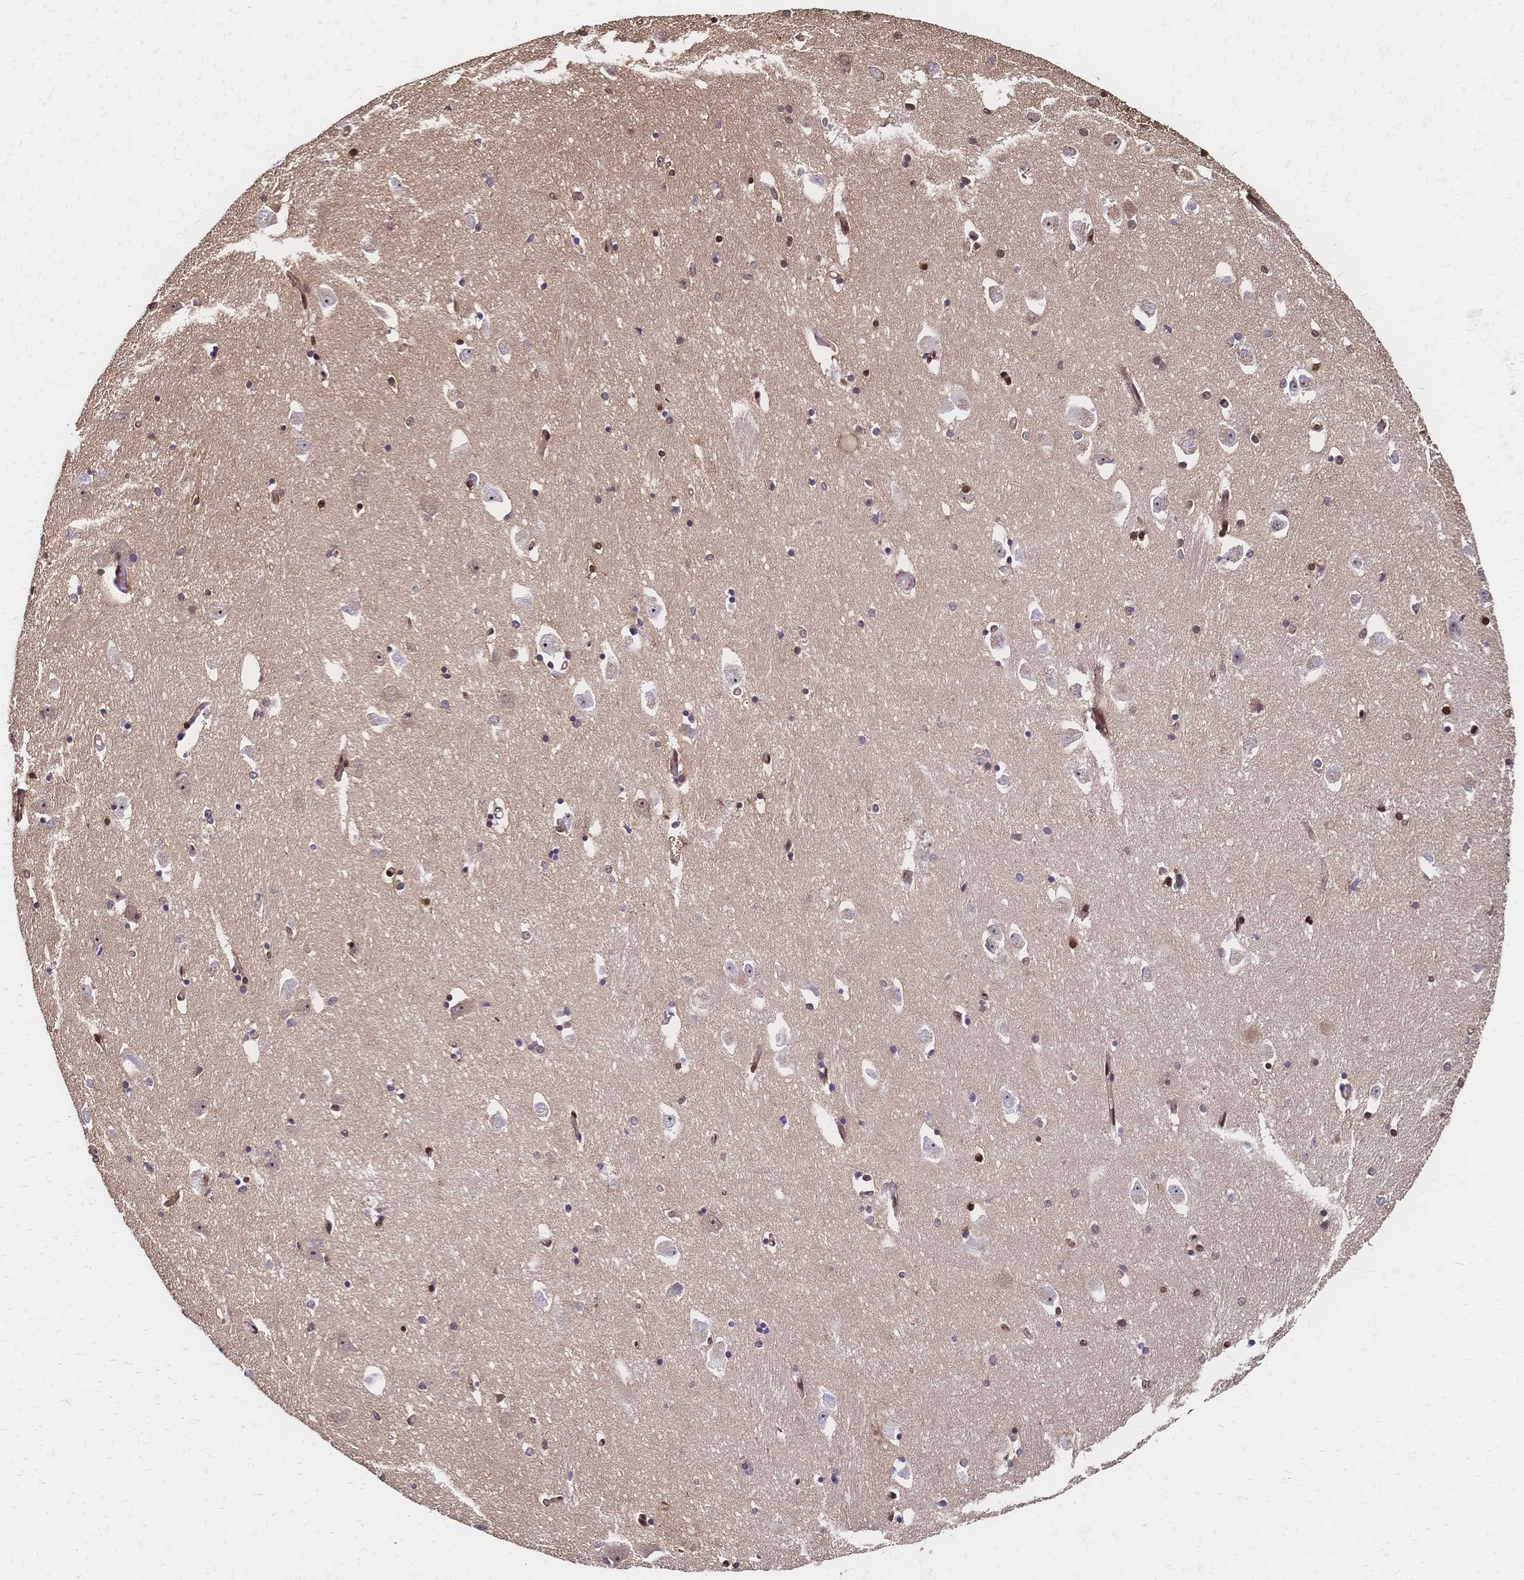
{"staining": {"intensity": "moderate", "quantity": "<25%", "location": "nuclear"}, "tissue": "caudate", "cell_type": "Glial cells", "image_type": "normal", "snomed": [{"axis": "morphology", "description": "Normal tissue, NOS"}, {"axis": "topography", "description": "Lateral ventricle wall"}, {"axis": "topography", "description": "Hippocampus"}], "caption": "Unremarkable caudate exhibits moderate nuclear staining in about <25% of glial cells, visualized by immunohistochemistry.", "gene": "HDGF", "patient": {"sex": "female", "age": 63}}